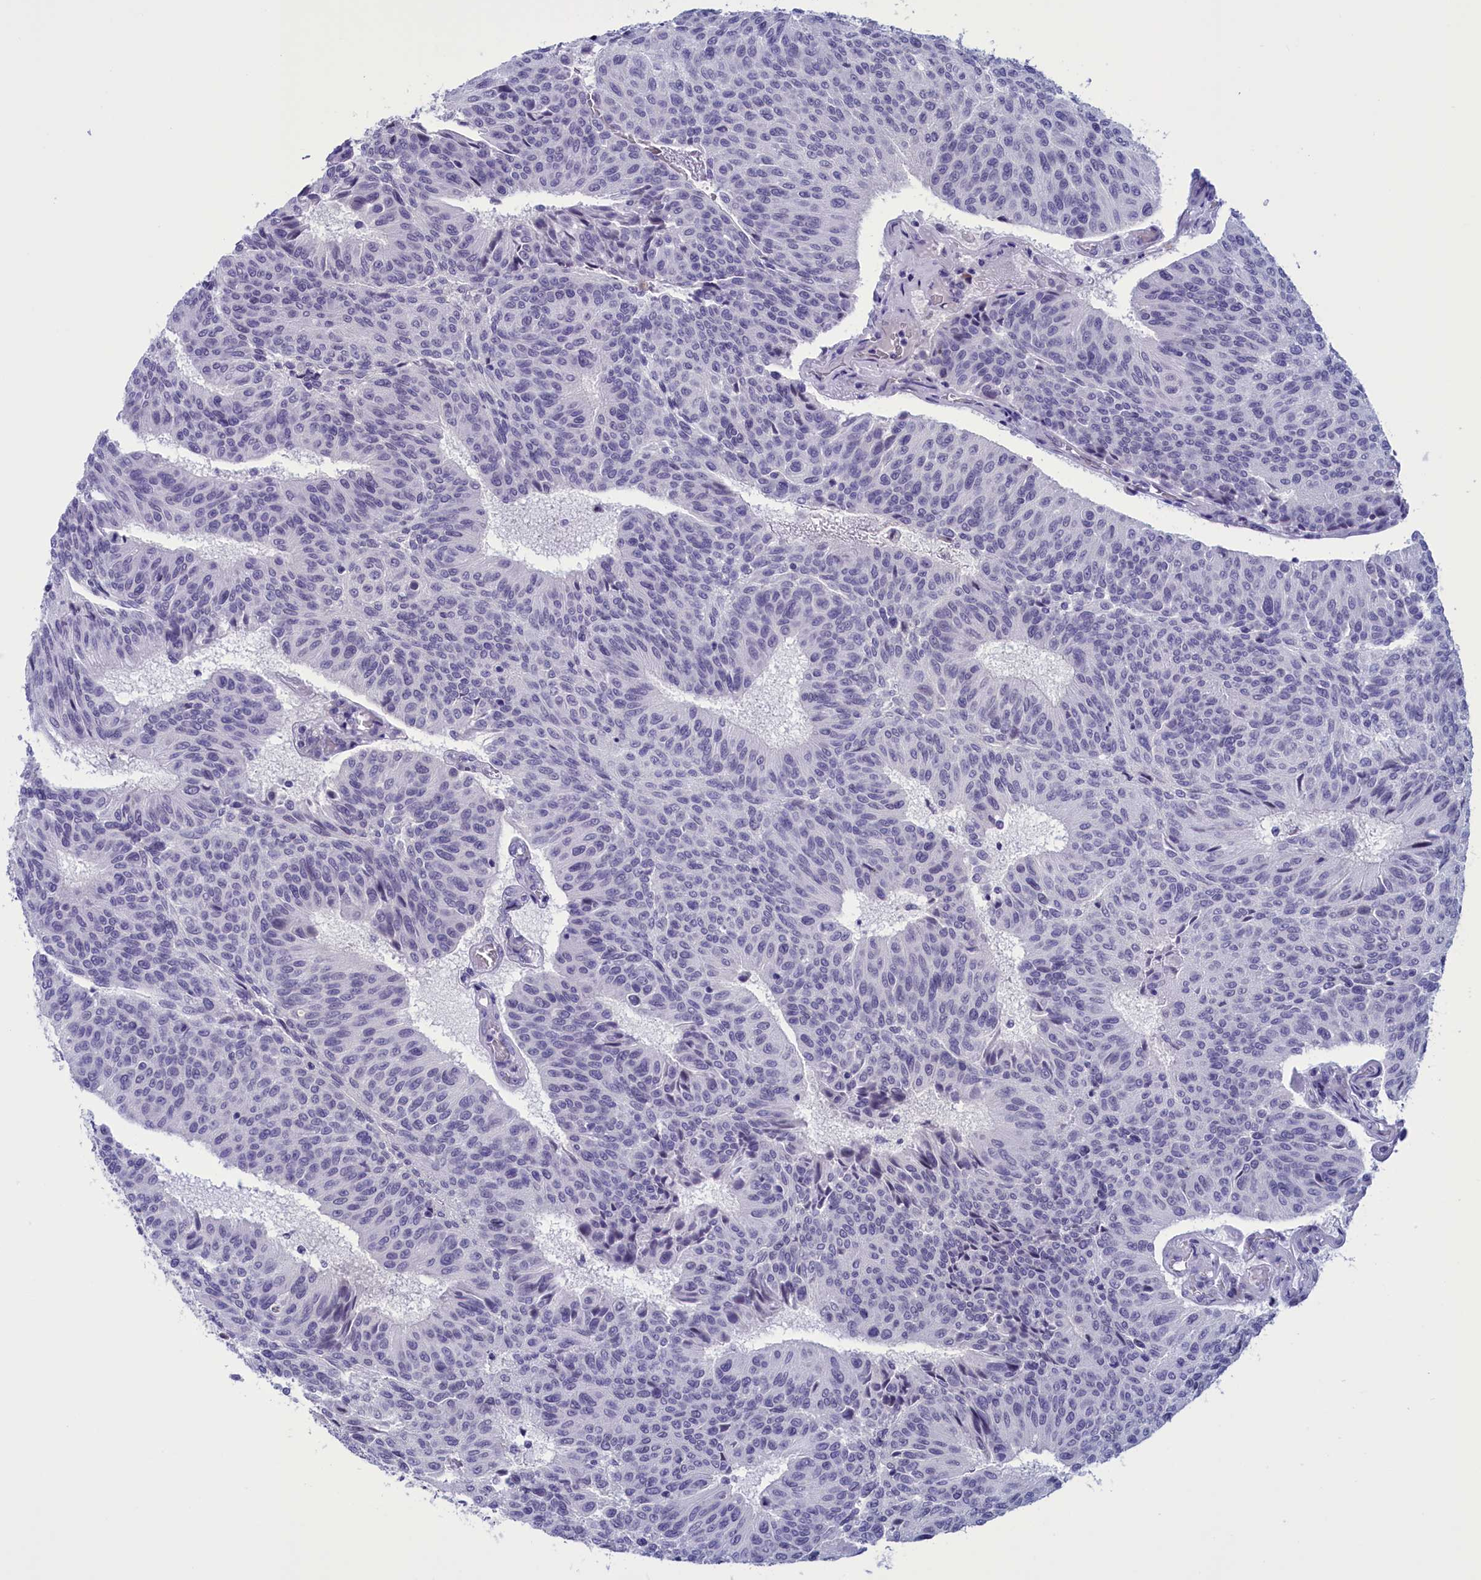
{"staining": {"intensity": "negative", "quantity": "none", "location": "none"}, "tissue": "urothelial cancer", "cell_type": "Tumor cells", "image_type": "cancer", "snomed": [{"axis": "morphology", "description": "Urothelial carcinoma, High grade"}, {"axis": "topography", "description": "Urinary bladder"}], "caption": "Protein analysis of high-grade urothelial carcinoma shows no significant positivity in tumor cells. (Brightfield microscopy of DAB (3,3'-diaminobenzidine) IHC at high magnification).", "gene": "PARS2", "patient": {"sex": "male", "age": 66}}